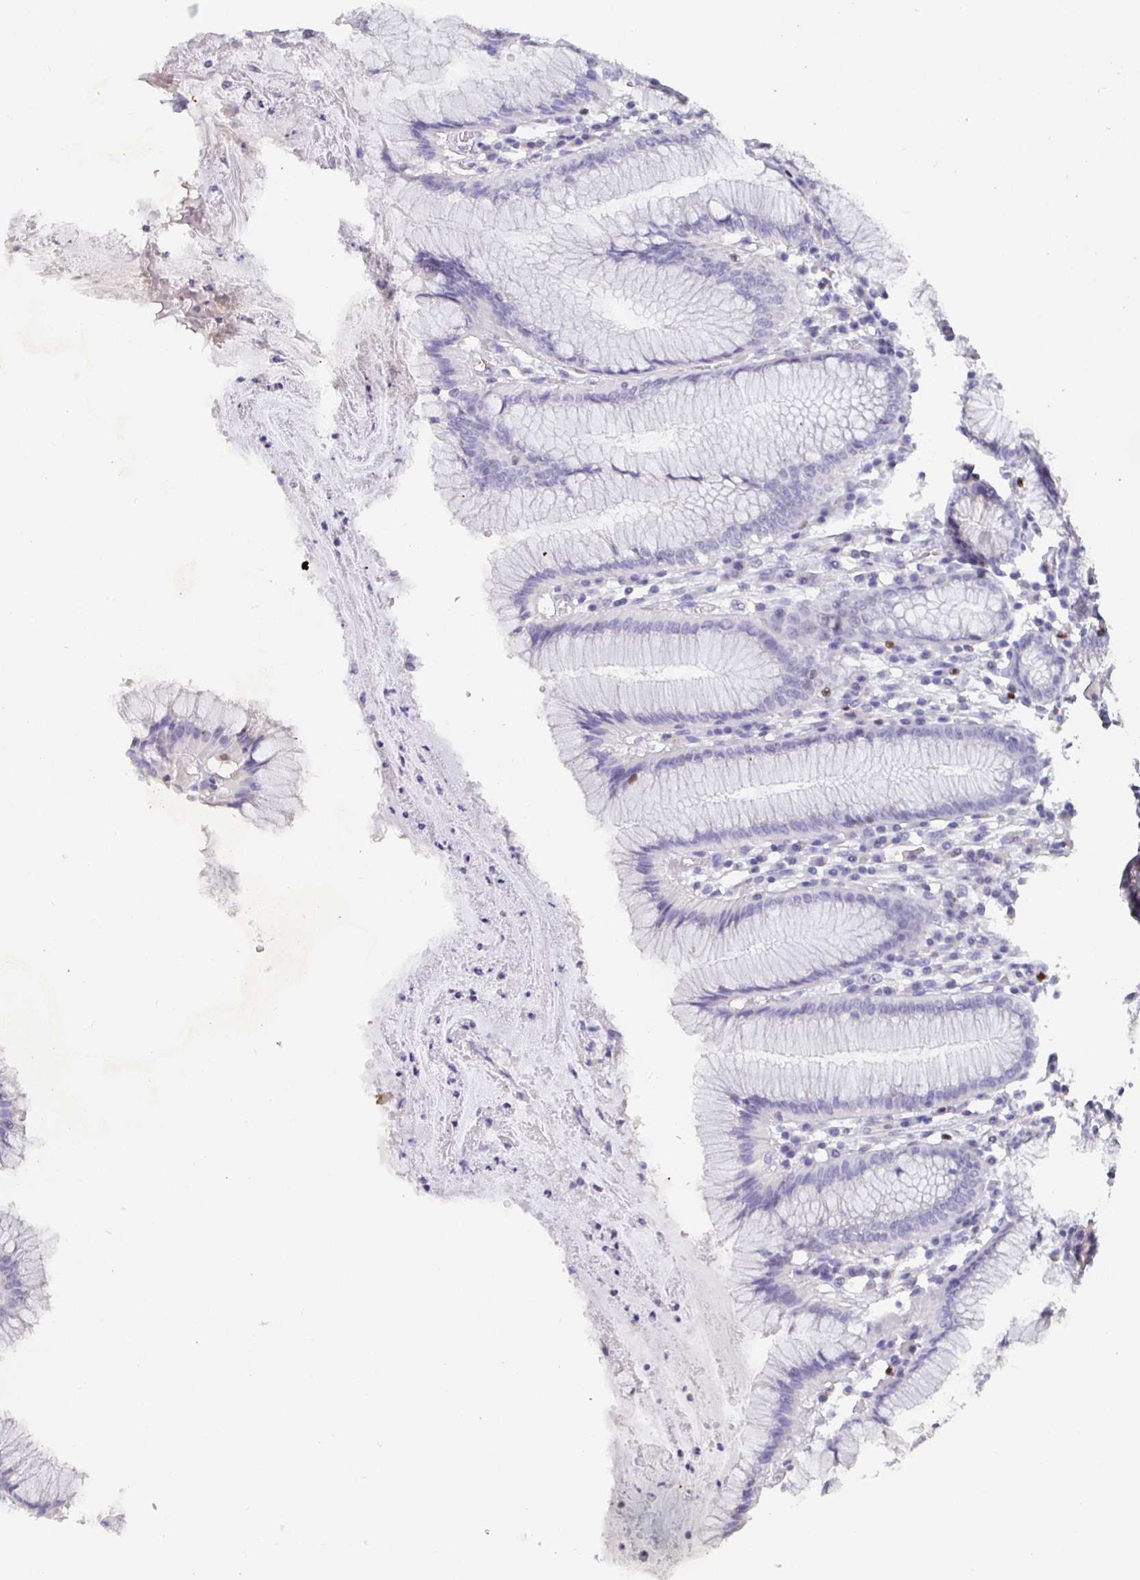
{"staining": {"intensity": "moderate", "quantity": "<25%", "location": "cytoplasmic/membranous"}, "tissue": "stomach", "cell_type": "Glandular cells", "image_type": "normal", "snomed": [{"axis": "morphology", "description": "Normal tissue, NOS"}, {"axis": "topography", "description": "Stomach"}], "caption": "Immunohistochemical staining of benign stomach shows moderate cytoplasmic/membranous protein positivity in approximately <25% of glandular cells. The protein of interest is stained brown, and the nuclei are stained in blue (DAB IHC with brightfield microscopy, high magnification).", "gene": "SATB1", "patient": {"sex": "male", "age": 55}}